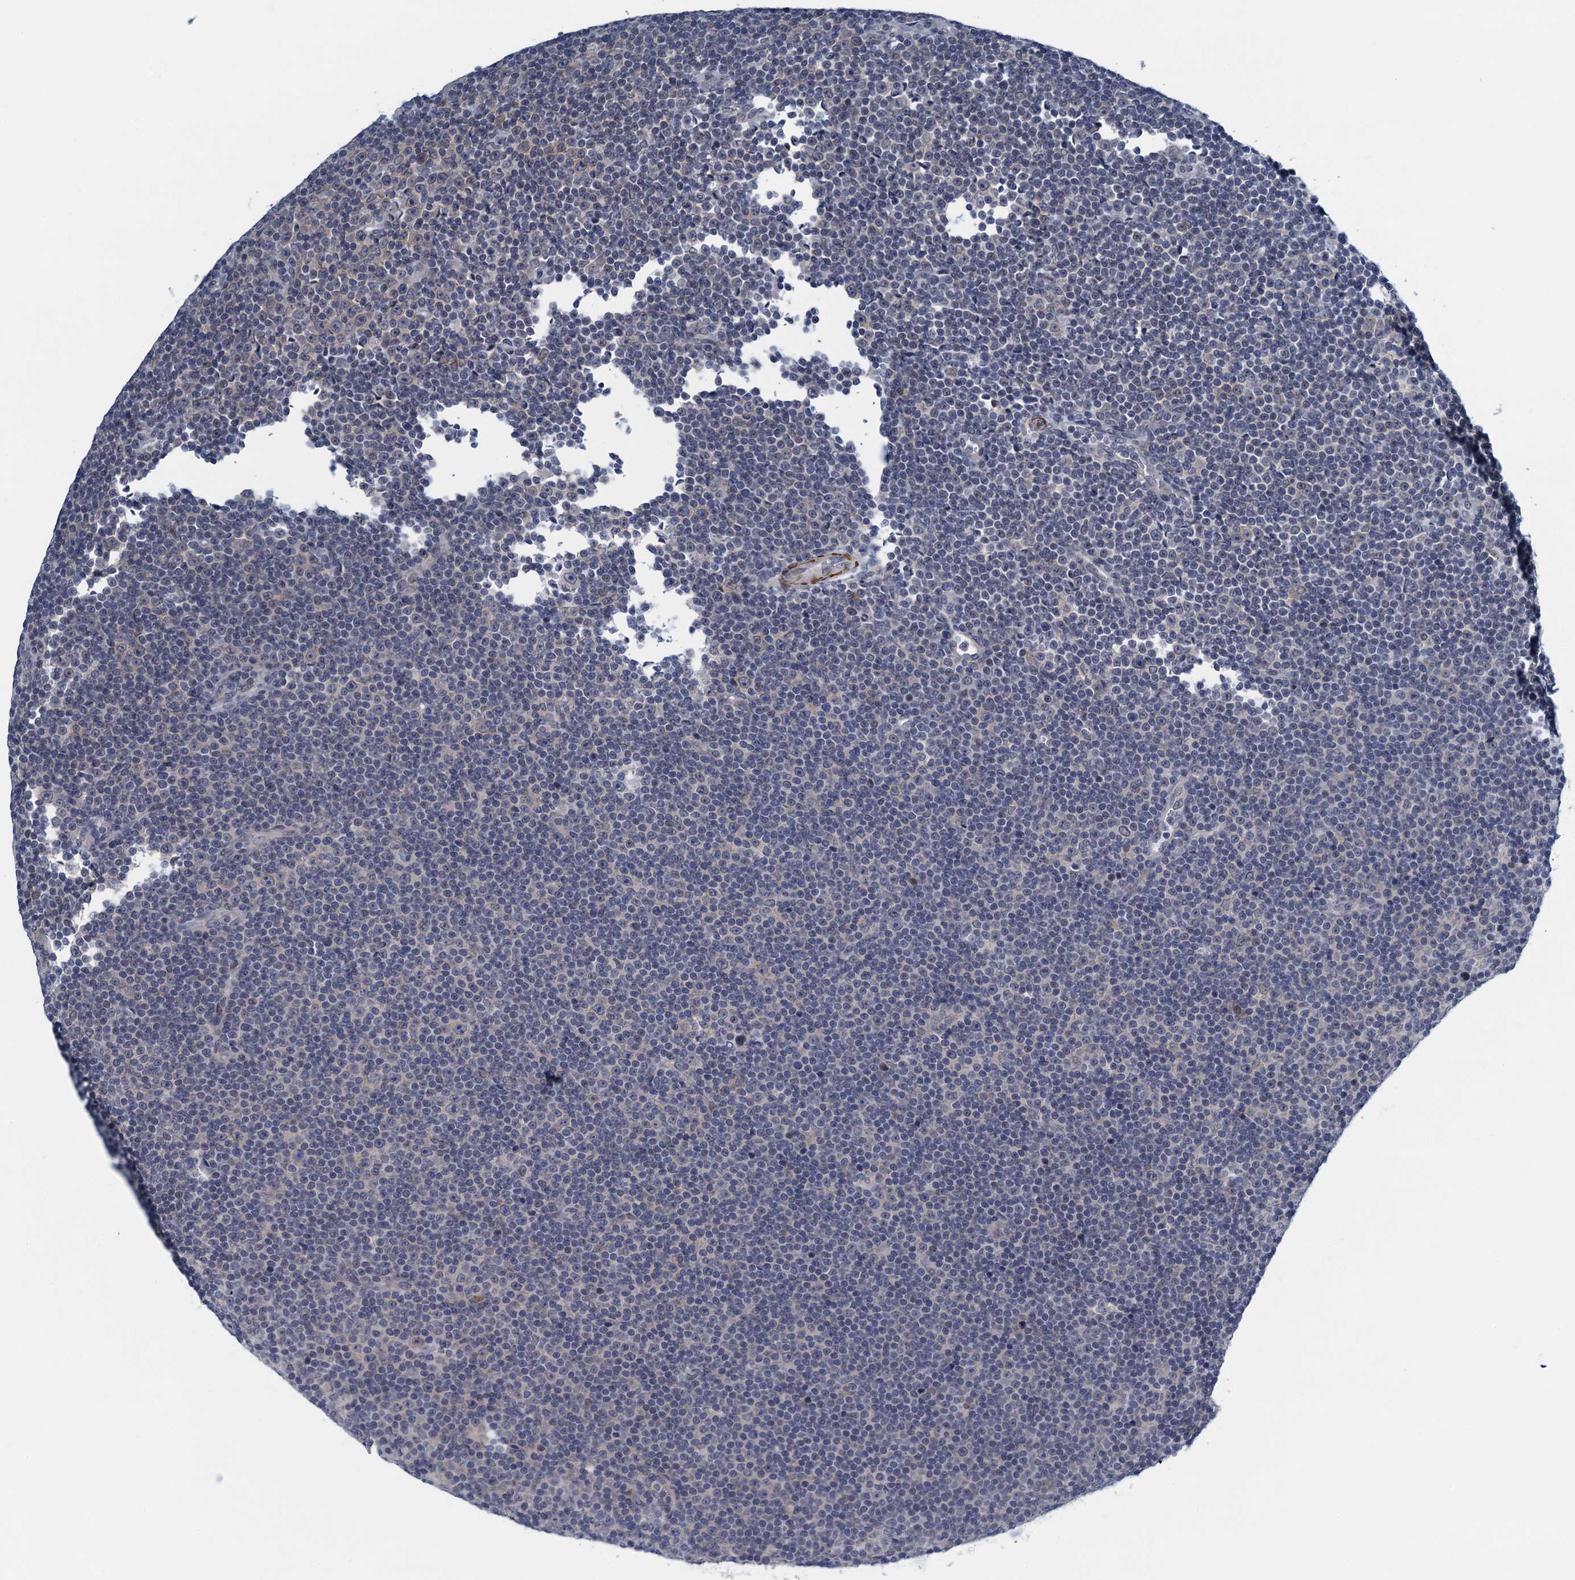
{"staining": {"intensity": "negative", "quantity": "none", "location": "none"}, "tissue": "lymphoma", "cell_type": "Tumor cells", "image_type": "cancer", "snomed": [{"axis": "morphology", "description": "Malignant lymphoma, non-Hodgkin's type, Low grade"}, {"axis": "topography", "description": "Lymph node"}], "caption": "Tumor cells show no significant staining in lymphoma. Brightfield microscopy of immunohistochemistry (IHC) stained with DAB (brown) and hematoxylin (blue), captured at high magnification.", "gene": "ALG2", "patient": {"sex": "female", "age": 67}}